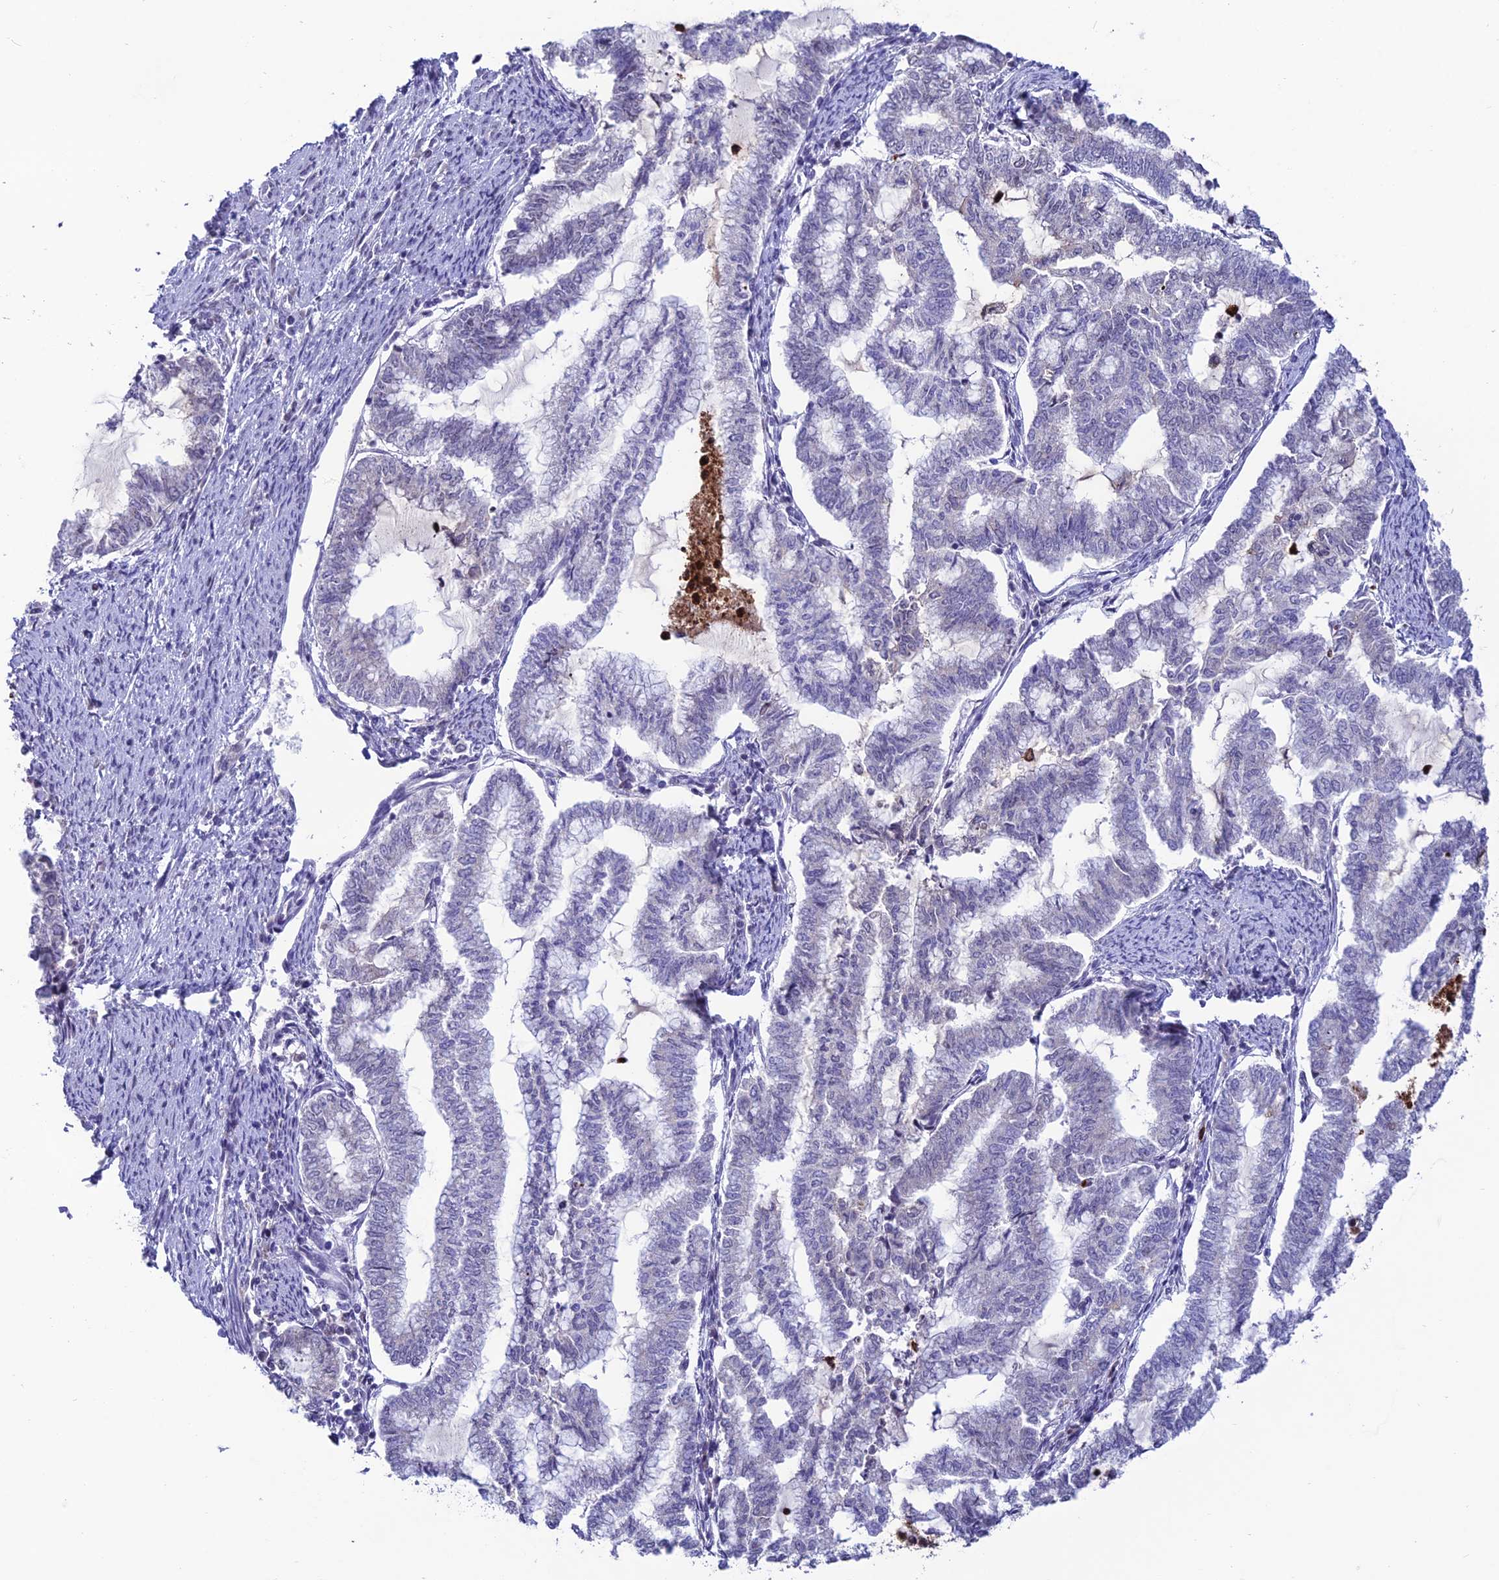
{"staining": {"intensity": "negative", "quantity": "none", "location": "none"}, "tissue": "endometrial cancer", "cell_type": "Tumor cells", "image_type": "cancer", "snomed": [{"axis": "morphology", "description": "Adenocarcinoma, NOS"}, {"axis": "topography", "description": "Endometrium"}], "caption": "There is no significant positivity in tumor cells of adenocarcinoma (endometrial).", "gene": "MFSD2B", "patient": {"sex": "female", "age": 79}}